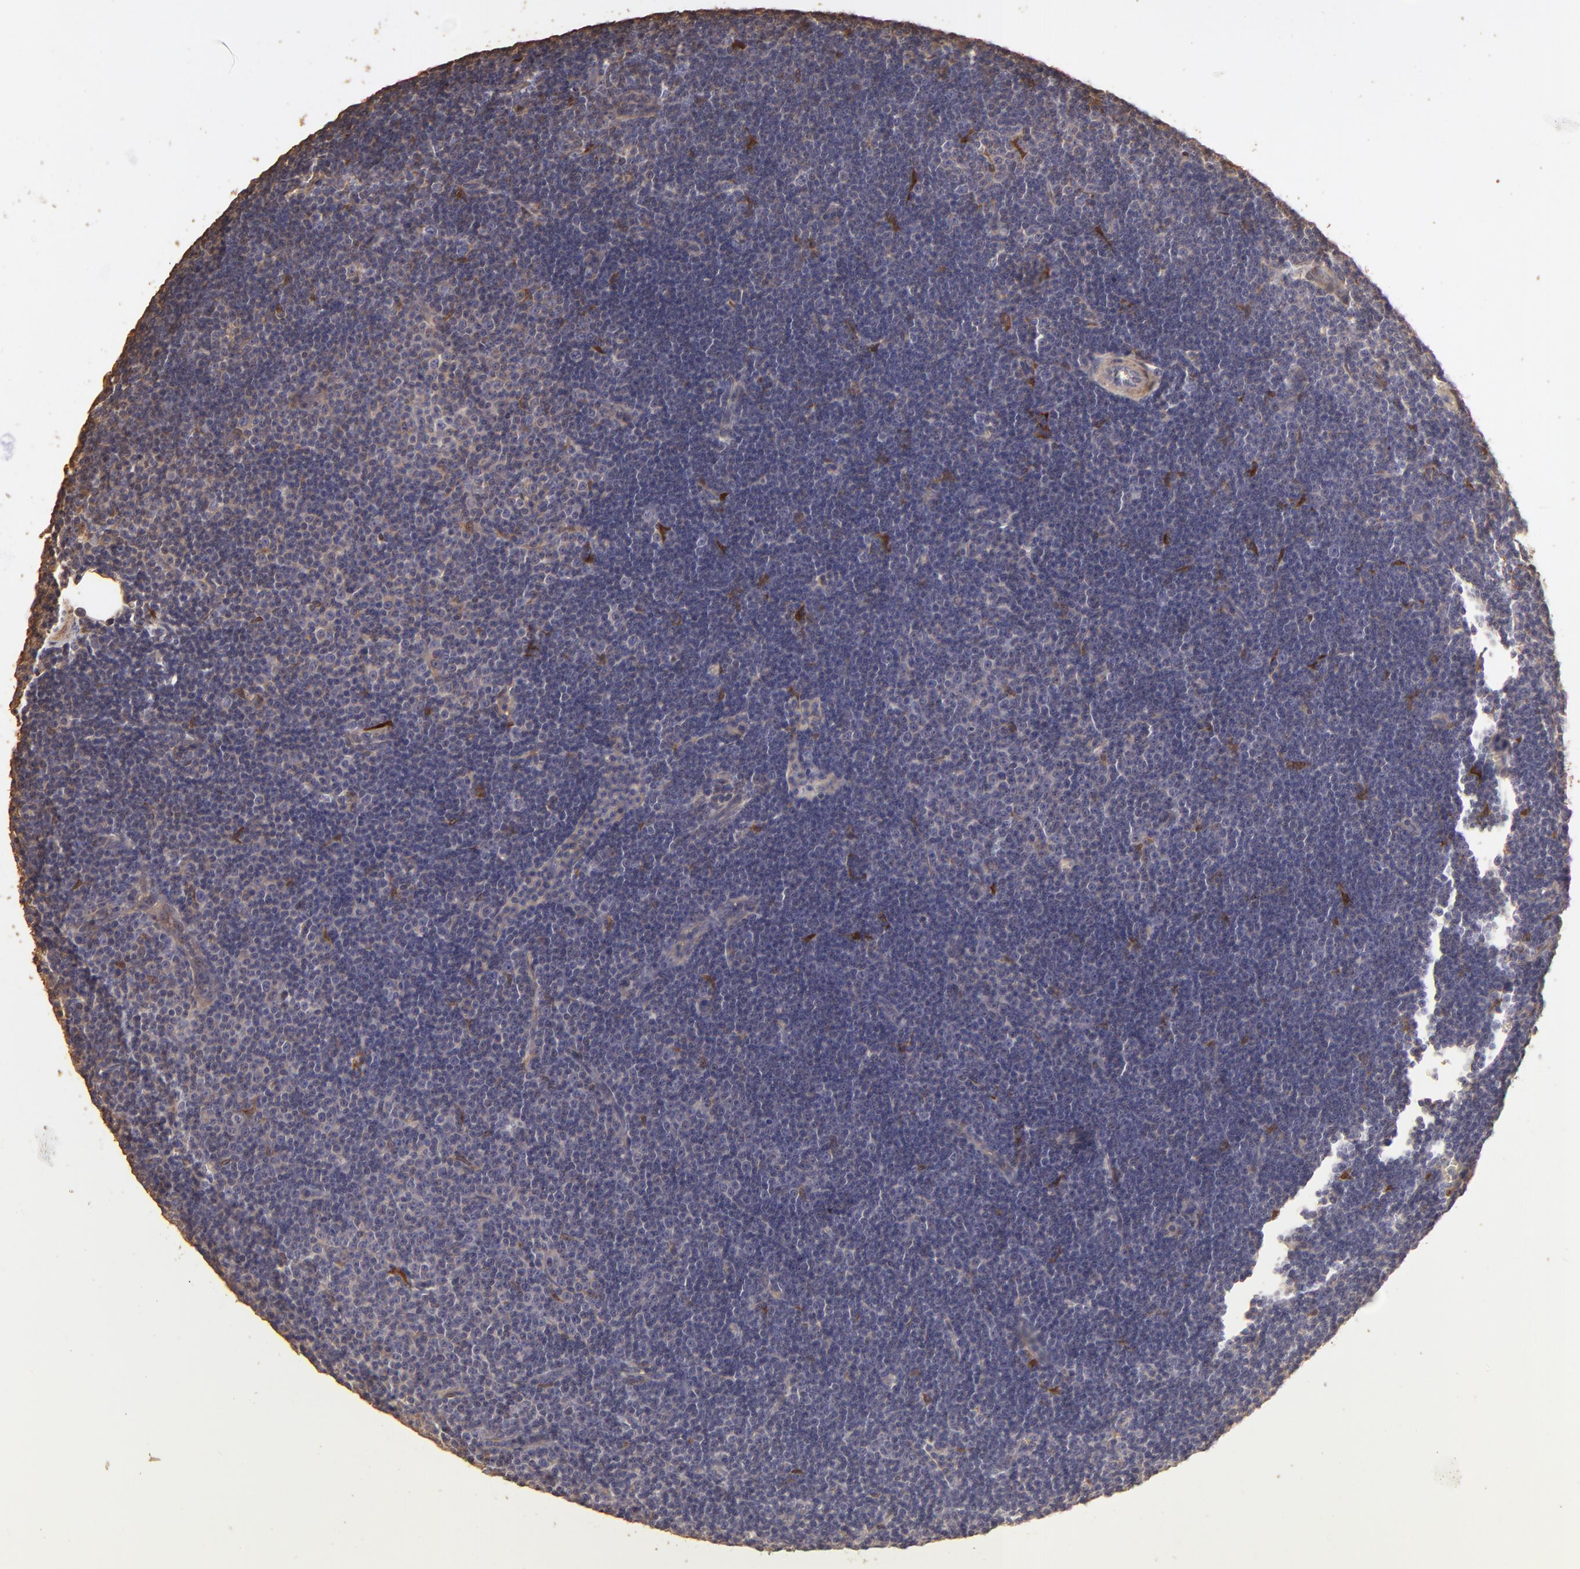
{"staining": {"intensity": "negative", "quantity": "none", "location": "none"}, "tissue": "lymphoma", "cell_type": "Tumor cells", "image_type": "cancer", "snomed": [{"axis": "morphology", "description": "Malignant lymphoma, non-Hodgkin's type, Low grade"}, {"axis": "topography", "description": "Lymph node"}], "caption": "DAB (3,3'-diaminobenzidine) immunohistochemical staining of human low-grade malignant lymphoma, non-Hodgkin's type demonstrates no significant positivity in tumor cells.", "gene": "HSPB6", "patient": {"sex": "male", "age": 57}}